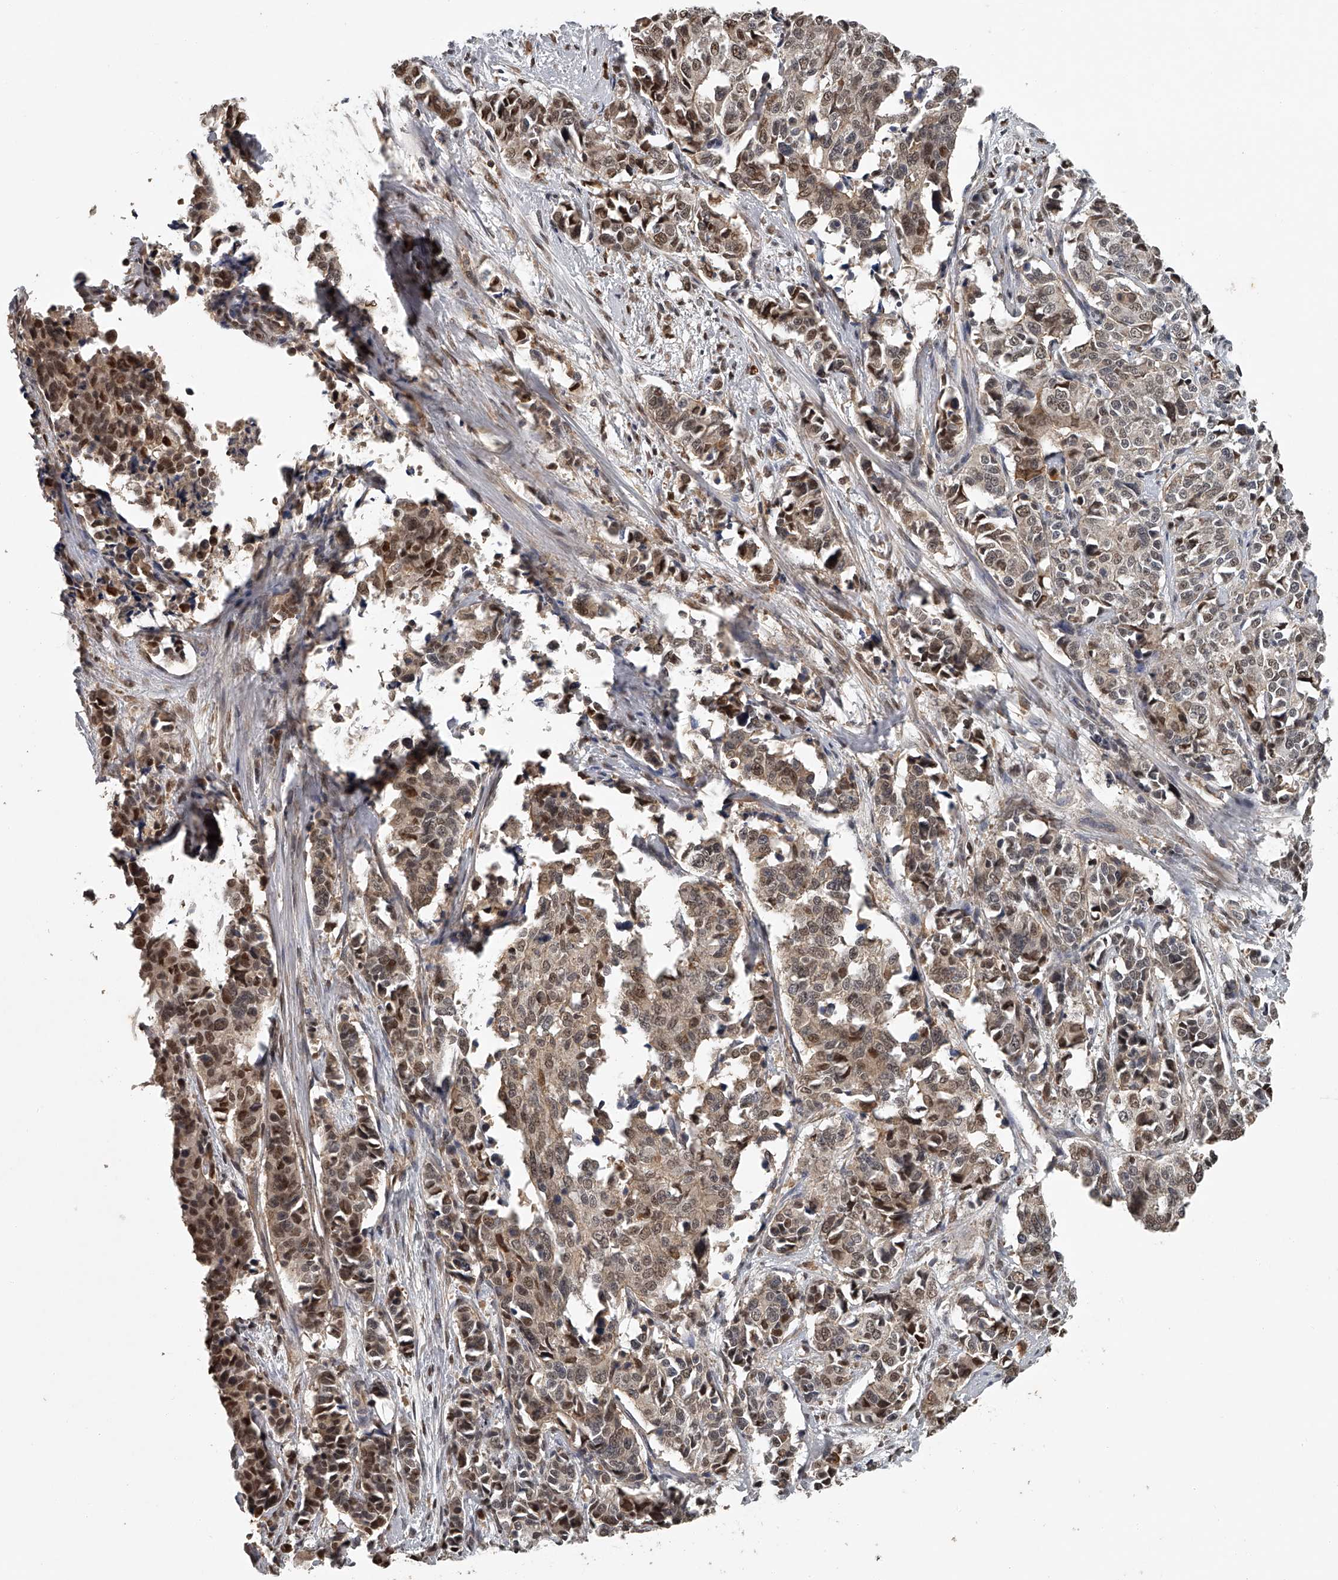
{"staining": {"intensity": "moderate", "quantity": ">75%", "location": "nuclear"}, "tissue": "cervical cancer", "cell_type": "Tumor cells", "image_type": "cancer", "snomed": [{"axis": "morphology", "description": "Normal tissue, NOS"}, {"axis": "morphology", "description": "Squamous cell carcinoma, NOS"}, {"axis": "topography", "description": "Cervix"}], "caption": "Immunohistochemistry (IHC) (DAB (3,3'-diaminobenzidine)) staining of squamous cell carcinoma (cervical) demonstrates moderate nuclear protein staining in approximately >75% of tumor cells.", "gene": "PLEKHG1", "patient": {"sex": "female", "age": 35}}